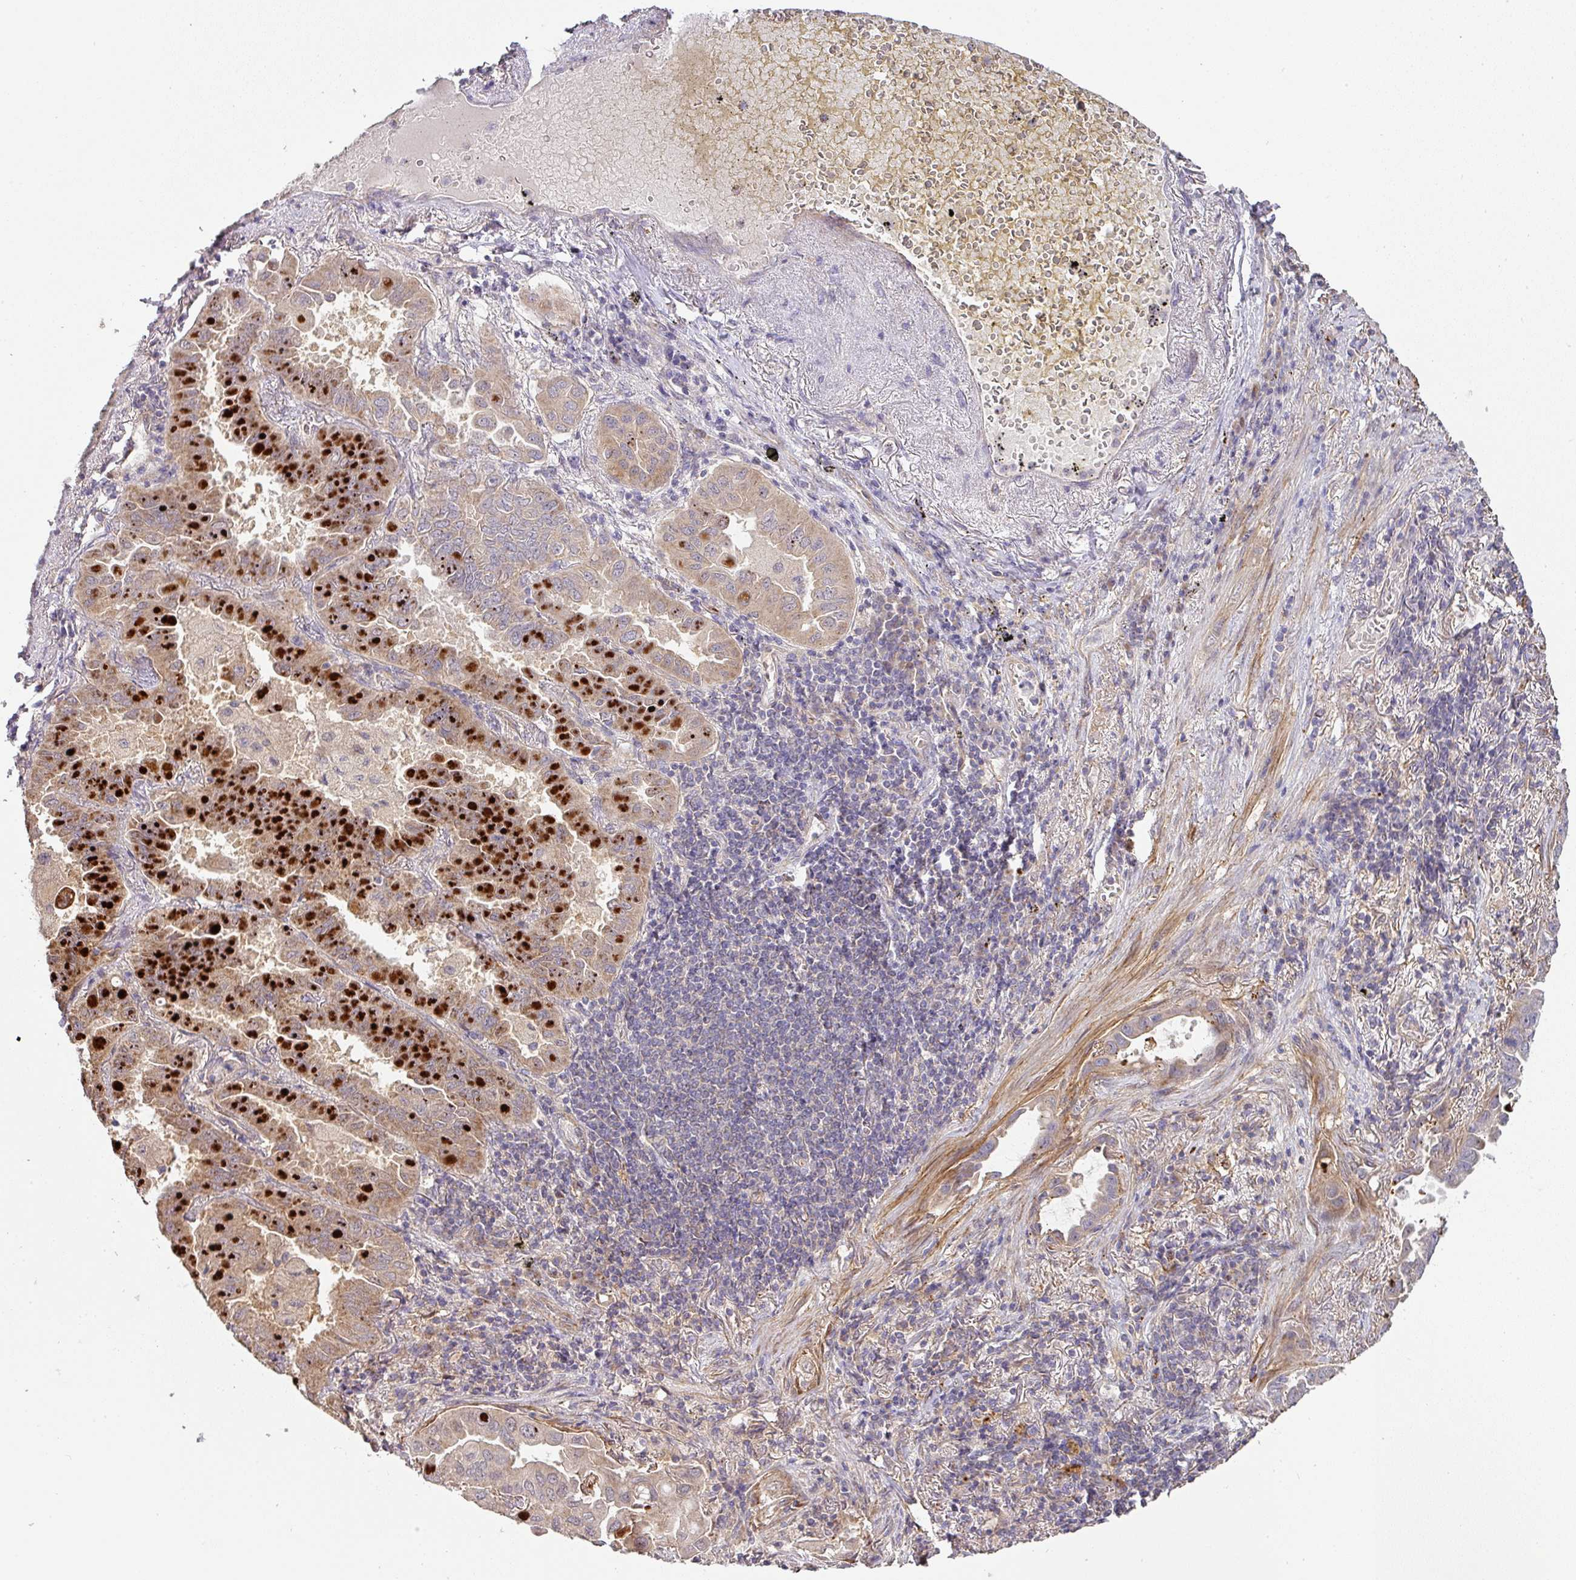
{"staining": {"intensity": "strong", "quantity": "<25%", "location": "cytoplasmic/membranous"}, "tissue": "lung cancer", "cell_type": "Tumor cells", "image_type": "cancer", "snomed": [{"axis": "morphology", "description": "Adenocarcinoma, NOS"}, {"axis": "topography", "description": "Lung"}], "caption": "Immunohistochemical staining of human adenocarcinoma (lung) displays medium levels of strong cytoplasmic/membranous staining in approximately <25% of tumor cells.", "gene": "STK35", "patient": {"sex": "male", "age": 64}}